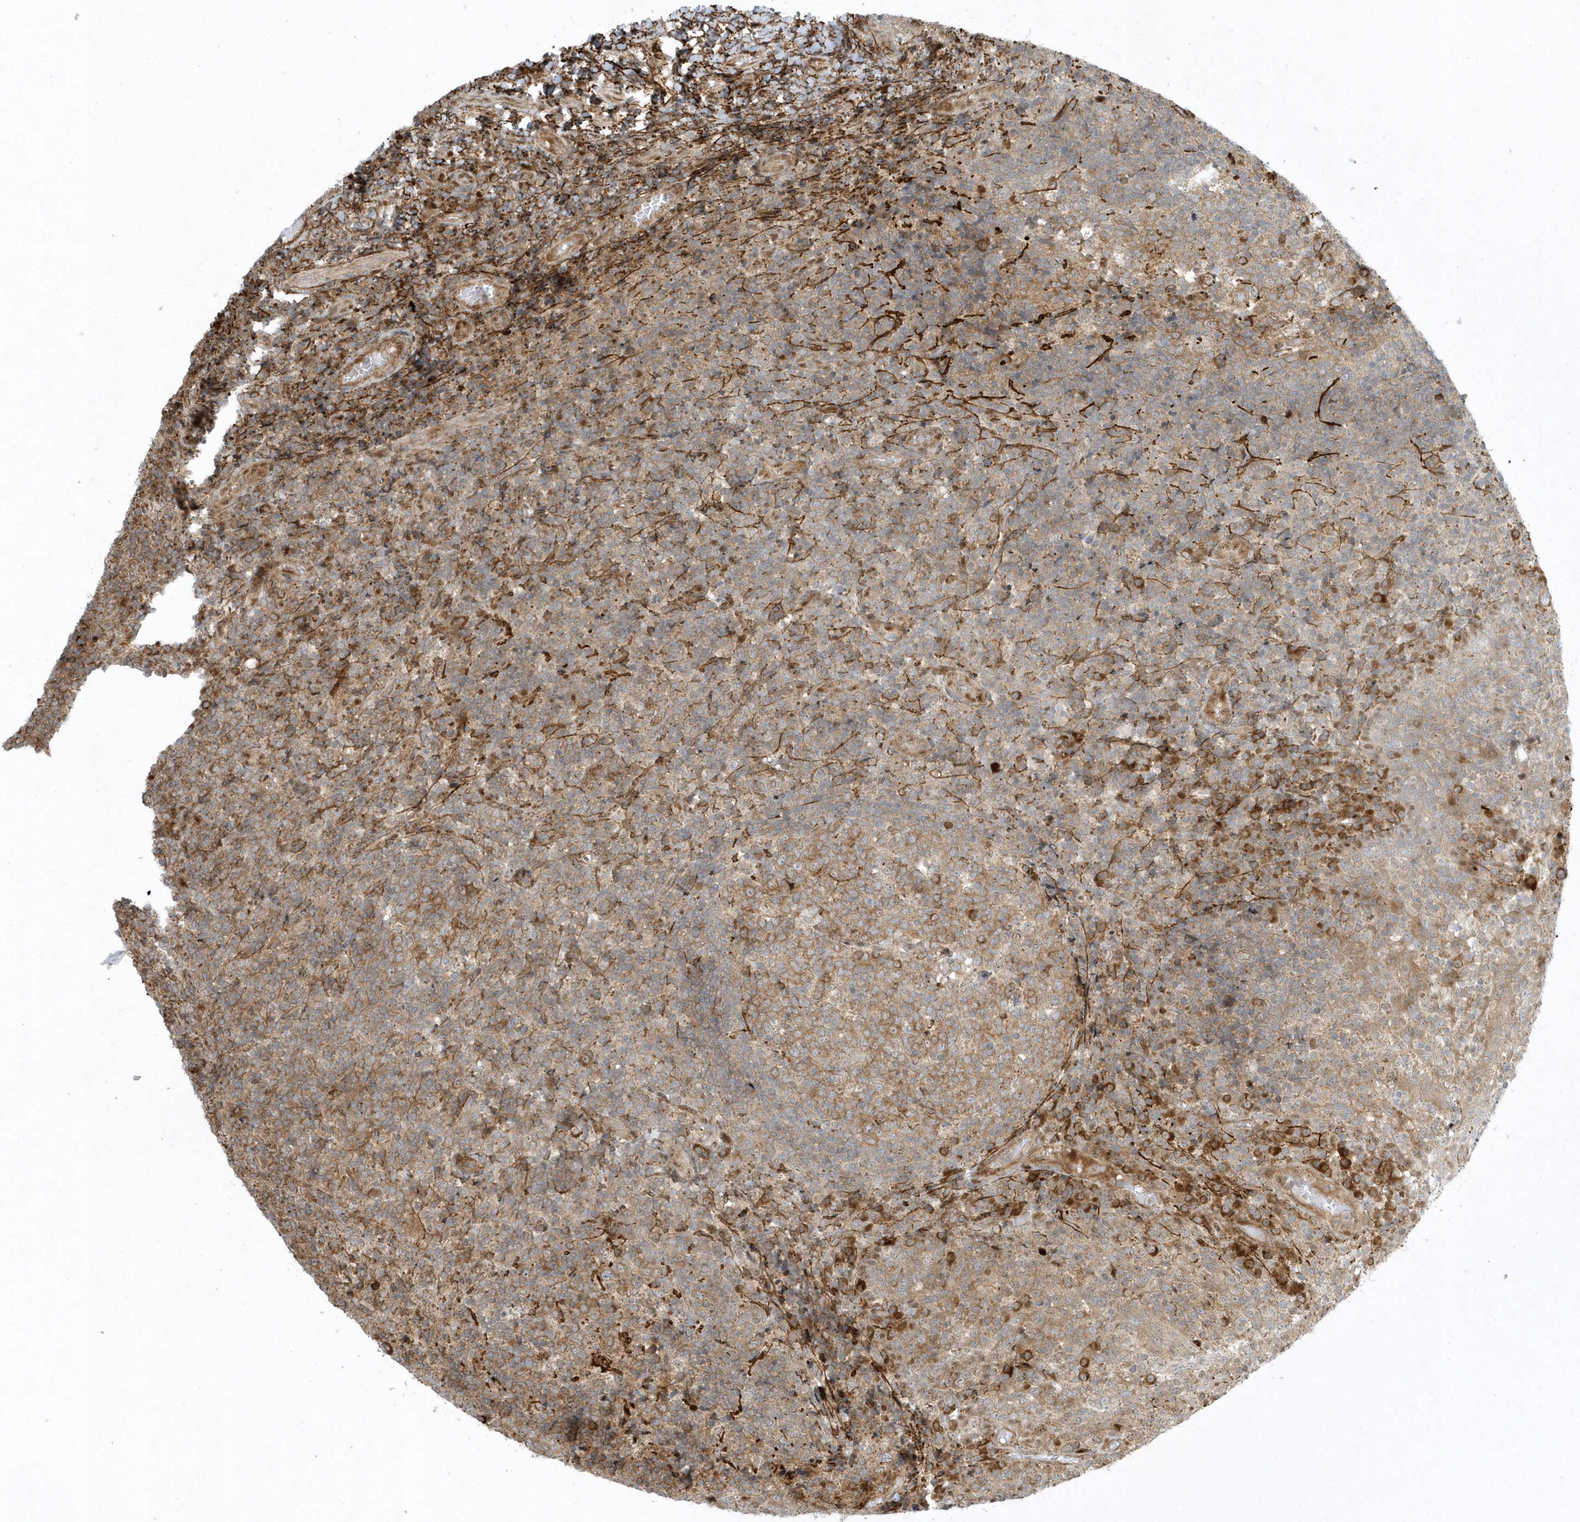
{"staining": {"intensity": "moderate", "quantity": ">75%", "location": "cytoplasmic/membranous"}, "tissue": "tonsil", "cell_type": "Germinal center cells", "image_type": "normal", "snomed": [{"axis": "morphology", "description": "Normal tissue, NOS"}, {"axis": "topography", "description": "Tonsil"}], "caption": "Germinal center cells show moderate cytoplasmic/membranous positivity in approximately >75% of cells in benign tonsil.", "gene": "MASP2", "patient": {"sex": "female", "age": 19}}